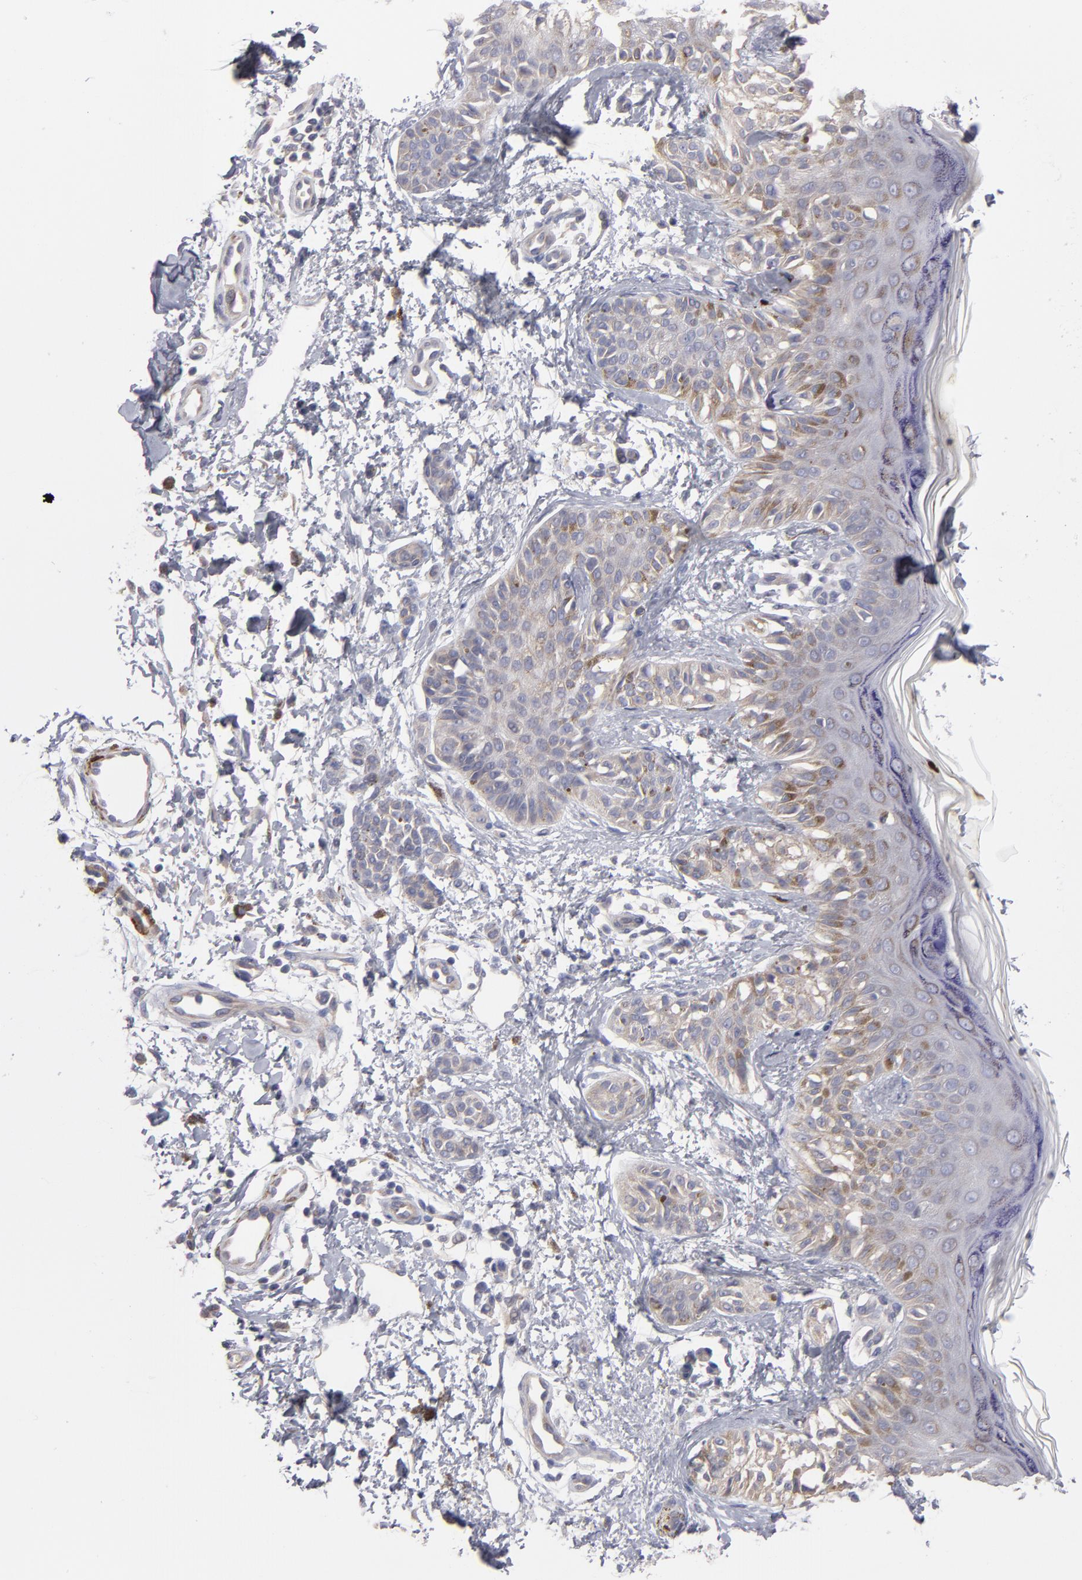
{"staining": {"intensity": "weak", "quantity": "25%-75%", "location": "cytoplasmic/membranous"}, "tissue": "melanoma", "cell_type": "Tumor cells", "image_type": "cancer", "snomed": [{"axis": "morphology", "description": "Normal tissue, NOS"}, {"axis": "morphology", "description": "Malignant melanoma, NOS"}, {"axis": "topography", "description": "Skin"}], "caption": "This is a photomicrograph of IHC staining of melanoma, which shows weak positivity in the cytoplasmic/membranous of tumor cells.", "gene": "SLMAP", "patient": {"sex": "male", "age": 83}}